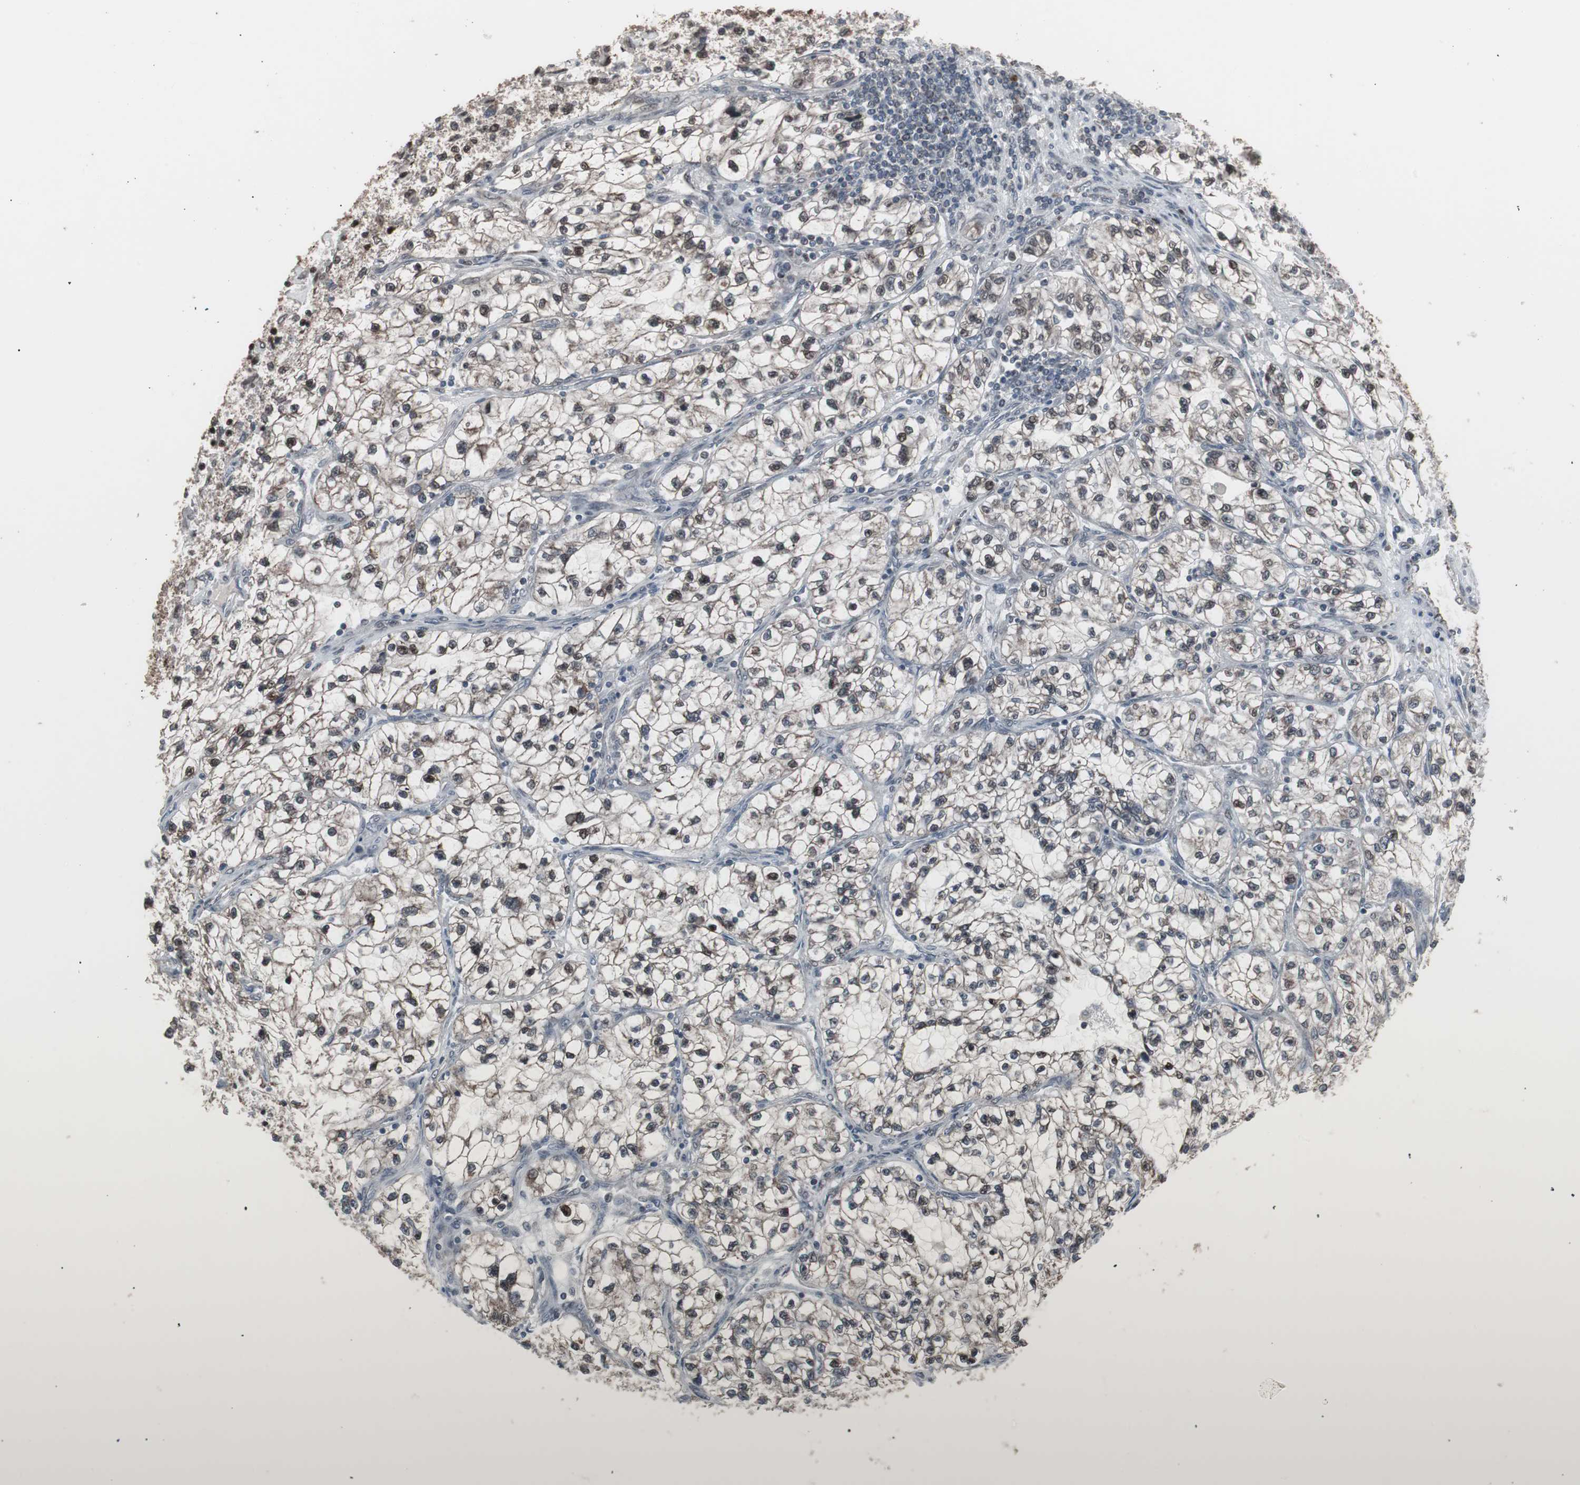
{"staining": {"intensity": "strong", "quantity": ">75%", "location": "cytoplasmic/membranous,nuclear"}, "tissue": "renal cancer", "cell_type": "Tumor cells", "image_type": "cancer", "snomed": [{"axis": "morphology", "description": "Adenocarcinoma, NOS"}, {"axis": "topography", "description": "Kidney"}], "caption": "Immunohistochemistry (DAB (3,3'-diaminobenzidine)) staining of renal cancer reveals strong cytoplasmic/membranous and nuclear protein expression in about >75% of tumor cells.", "gene": "RXRA", "patient": {"sex": "female", "age": 57}}